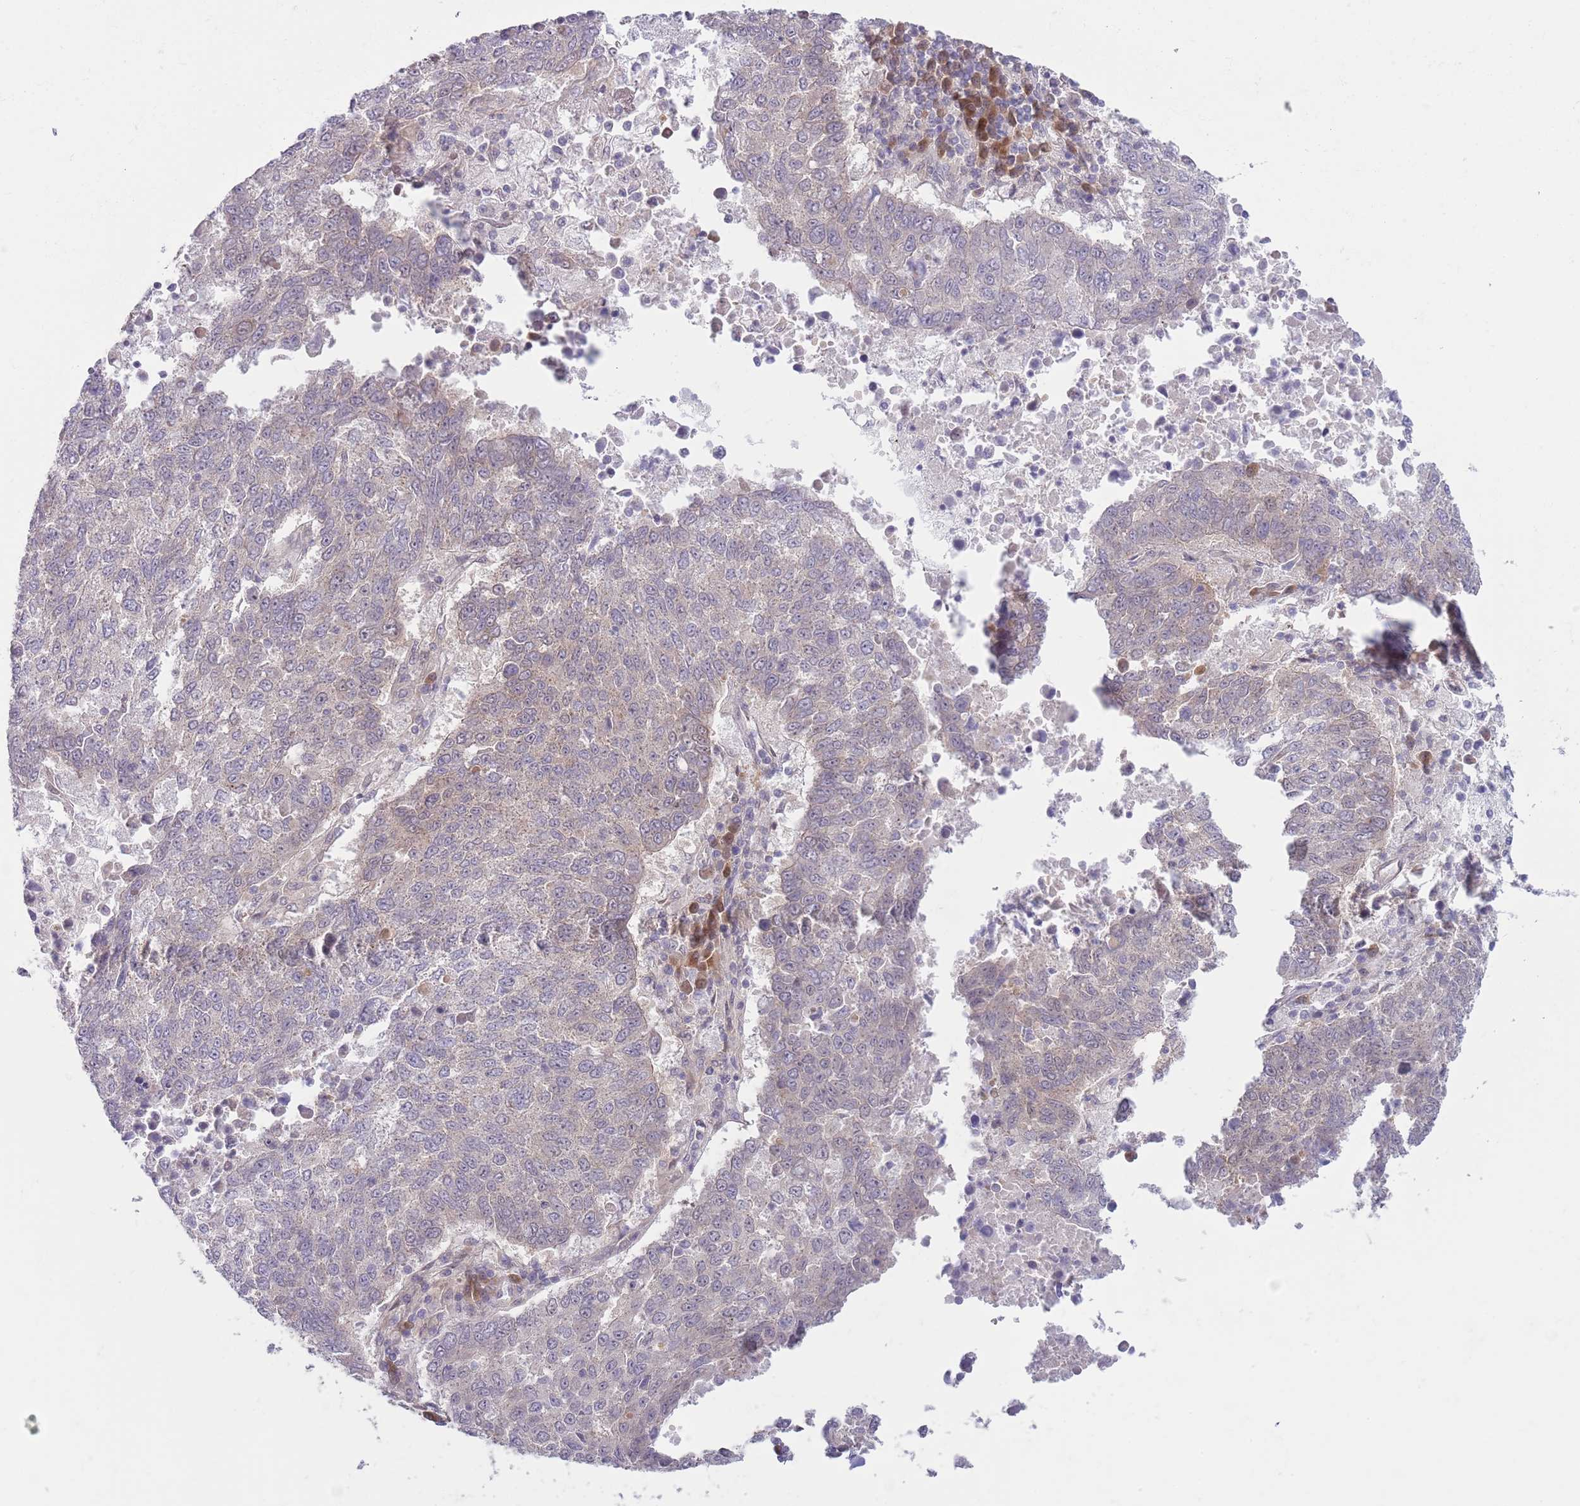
{"staining": {"intensity": "negative", "quantity": "none", "location": "none"}, "tissue": "lung cancer", "cell_type": "Tumor cells", "image_type": "cancer", "snomed": [{"axis": "morphology", "description": "Squamous cell carcinoma, NOS"}, {"axis": "topography", "description": "Lung"}], "caption": "This photomicrograph is of lung cancer stained with immunohistochemistry (IHC) to label a protein in brown with the nuclei are counter-stained blue. There is no positivity in tumor cells. (DAB (3,3'-diaminobenzidine) IHC, high magnification).", "gene": "COPE", "patient": {"sex": "male", "age": 73}}